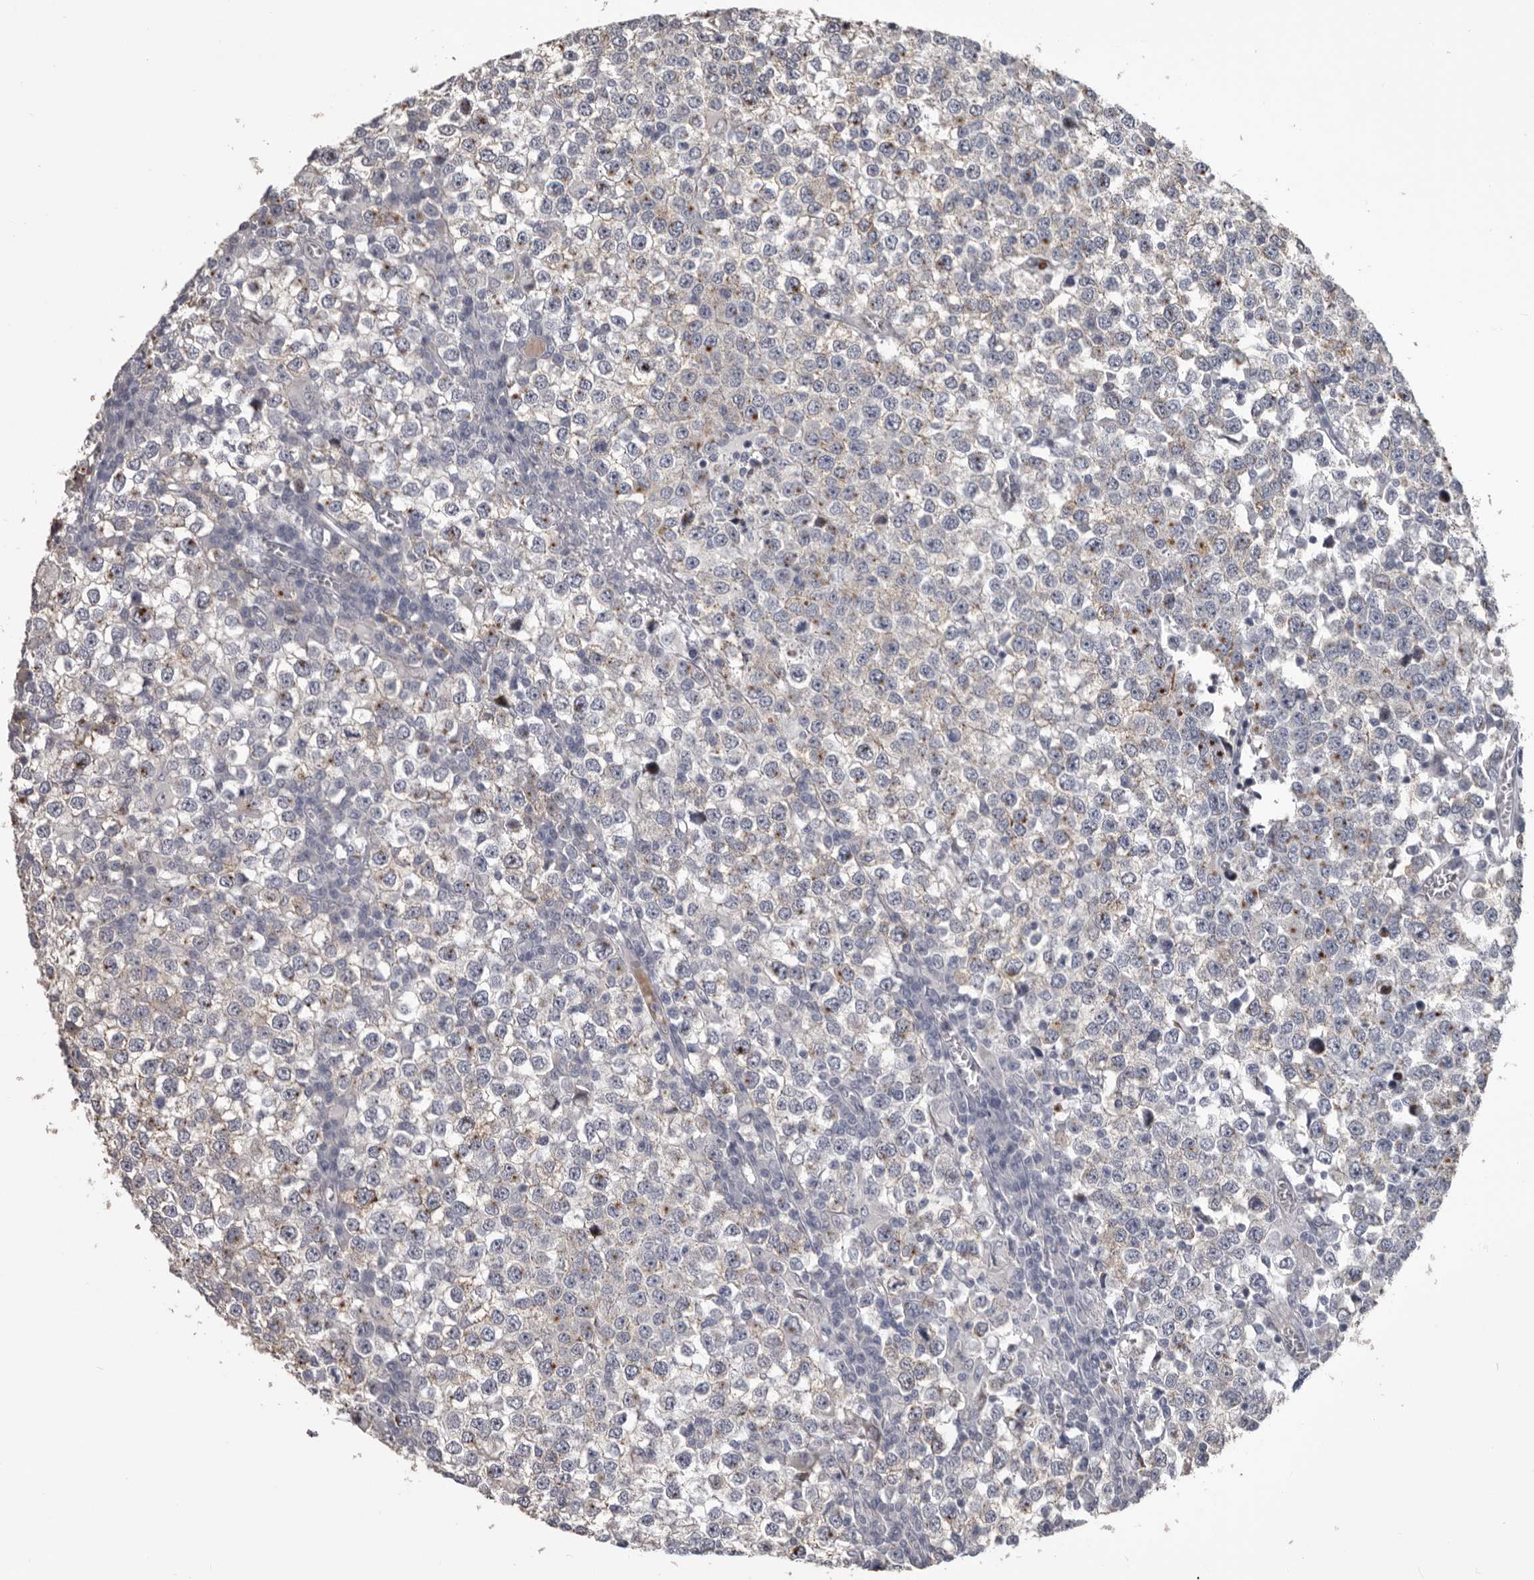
{"staining": {"intensity": "negative", "quantity": "none", "location": "none"}, "tissue": "testis cancer", "cell_type": "Tumor cells", "image_type": "cancer", "snomed": [{"axis": "morphology", "description": "Seminoma, NOS"}, {"axis": "topography", "description": "Testis"}], "caption": "This is a micrograph of IHC staining of testis seminoma, which shows no positivity in tumor cells. Nuclei are stained in blue.", "gene": "LPAR6", "patient": {"sex": "male", "age": 65}}